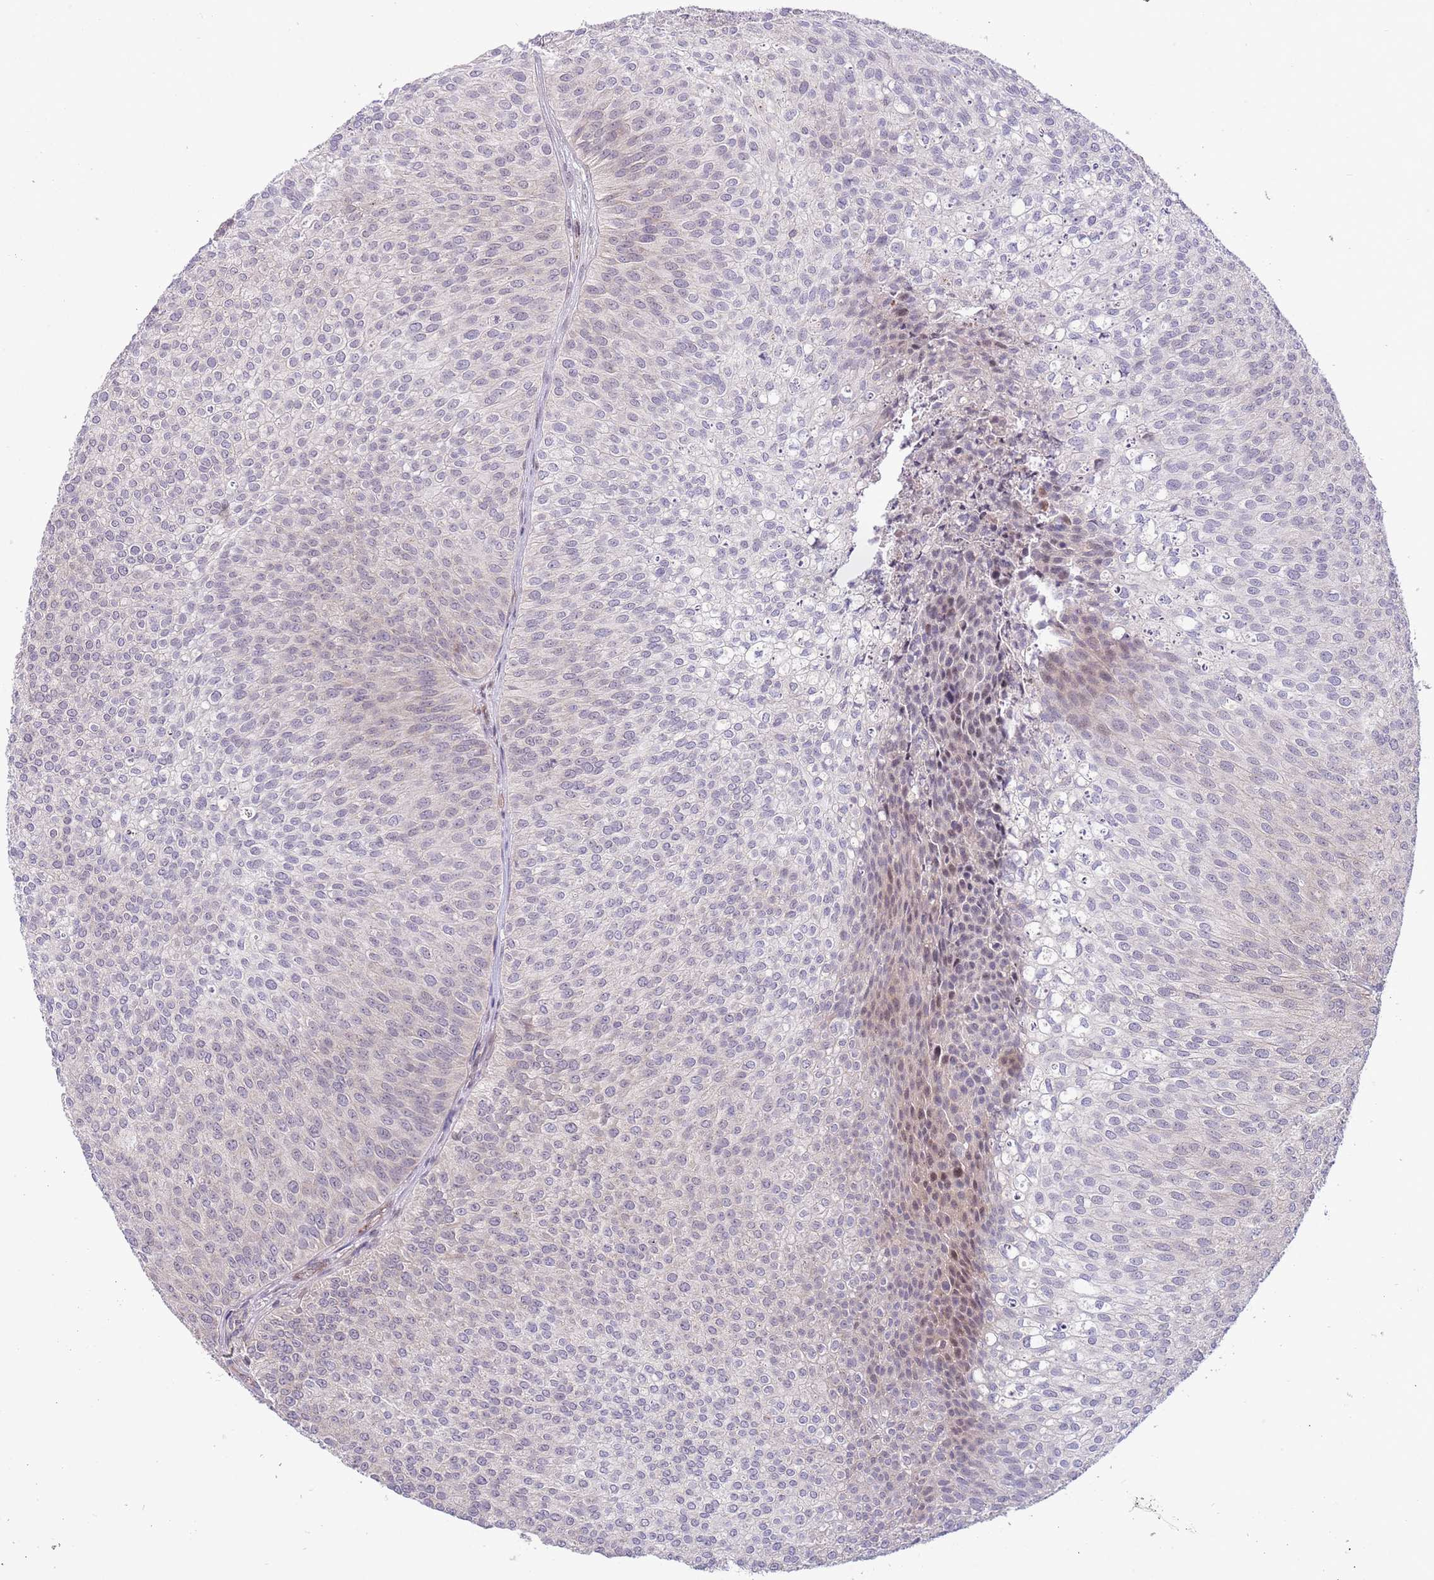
{"staining": {"intensity": "weak", "quantity": "<25%", "location": "nuclear"}, "tissue": "urothelial cancer", "cell_type": "Tumor cells", "image_type": "cancer", "snomed": [{"axis": "morphology", "description": "Urothelial carcinoma, Low grade"}, {"axis": "topography", "description": "Urinary bladder"}], "caption": "Protein analysis of low-grade urothelial carcinoma shows no significant staining in tumor cells.", "gene": "DPP10", "patient": {"sex": "male", "age": 84}}